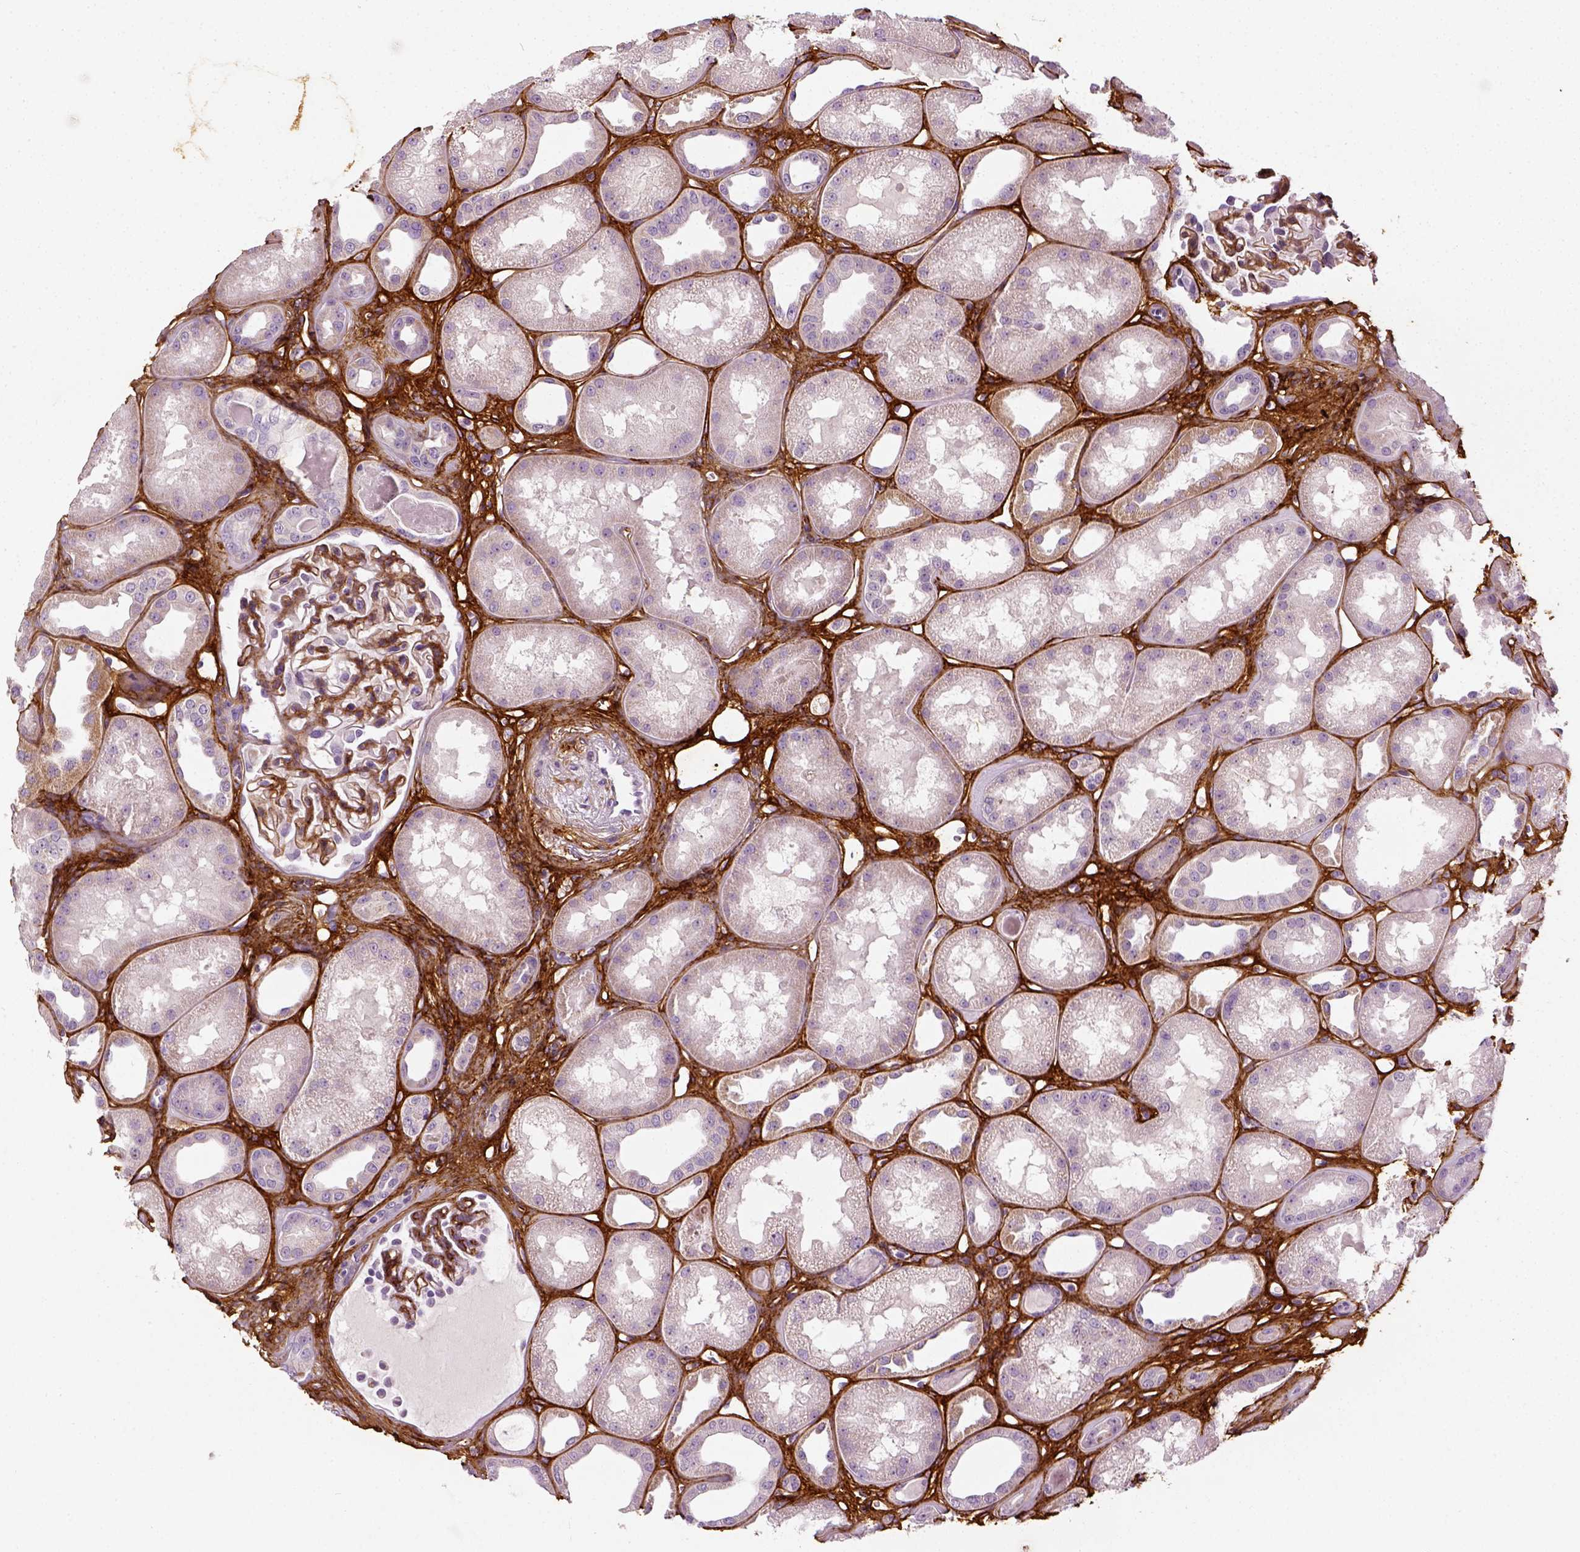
{"staining": {"intensity": "negative", "quantity": "none", "location": "none"}, "tissue": "kidney", "cell_type": "Cells in glomeruli", "image_type": "normal", "snomed": [{"axis": "morphology", "description": "Normal tissue, NOS"}, {"axis": "topography", "description": "Kidney"}], "caption": "The image demonstrates no staining of cells in glomeruli in benign kidney. Brightfield microscopy of immunohistochemistry (IHC) stained with DAB (3,3'-diaminobenzidine) (brown) and hematoxylin (blue), captured at high magnification.", "gene": "COL6A2", "patient": {"sex": "male", "age": 61}}